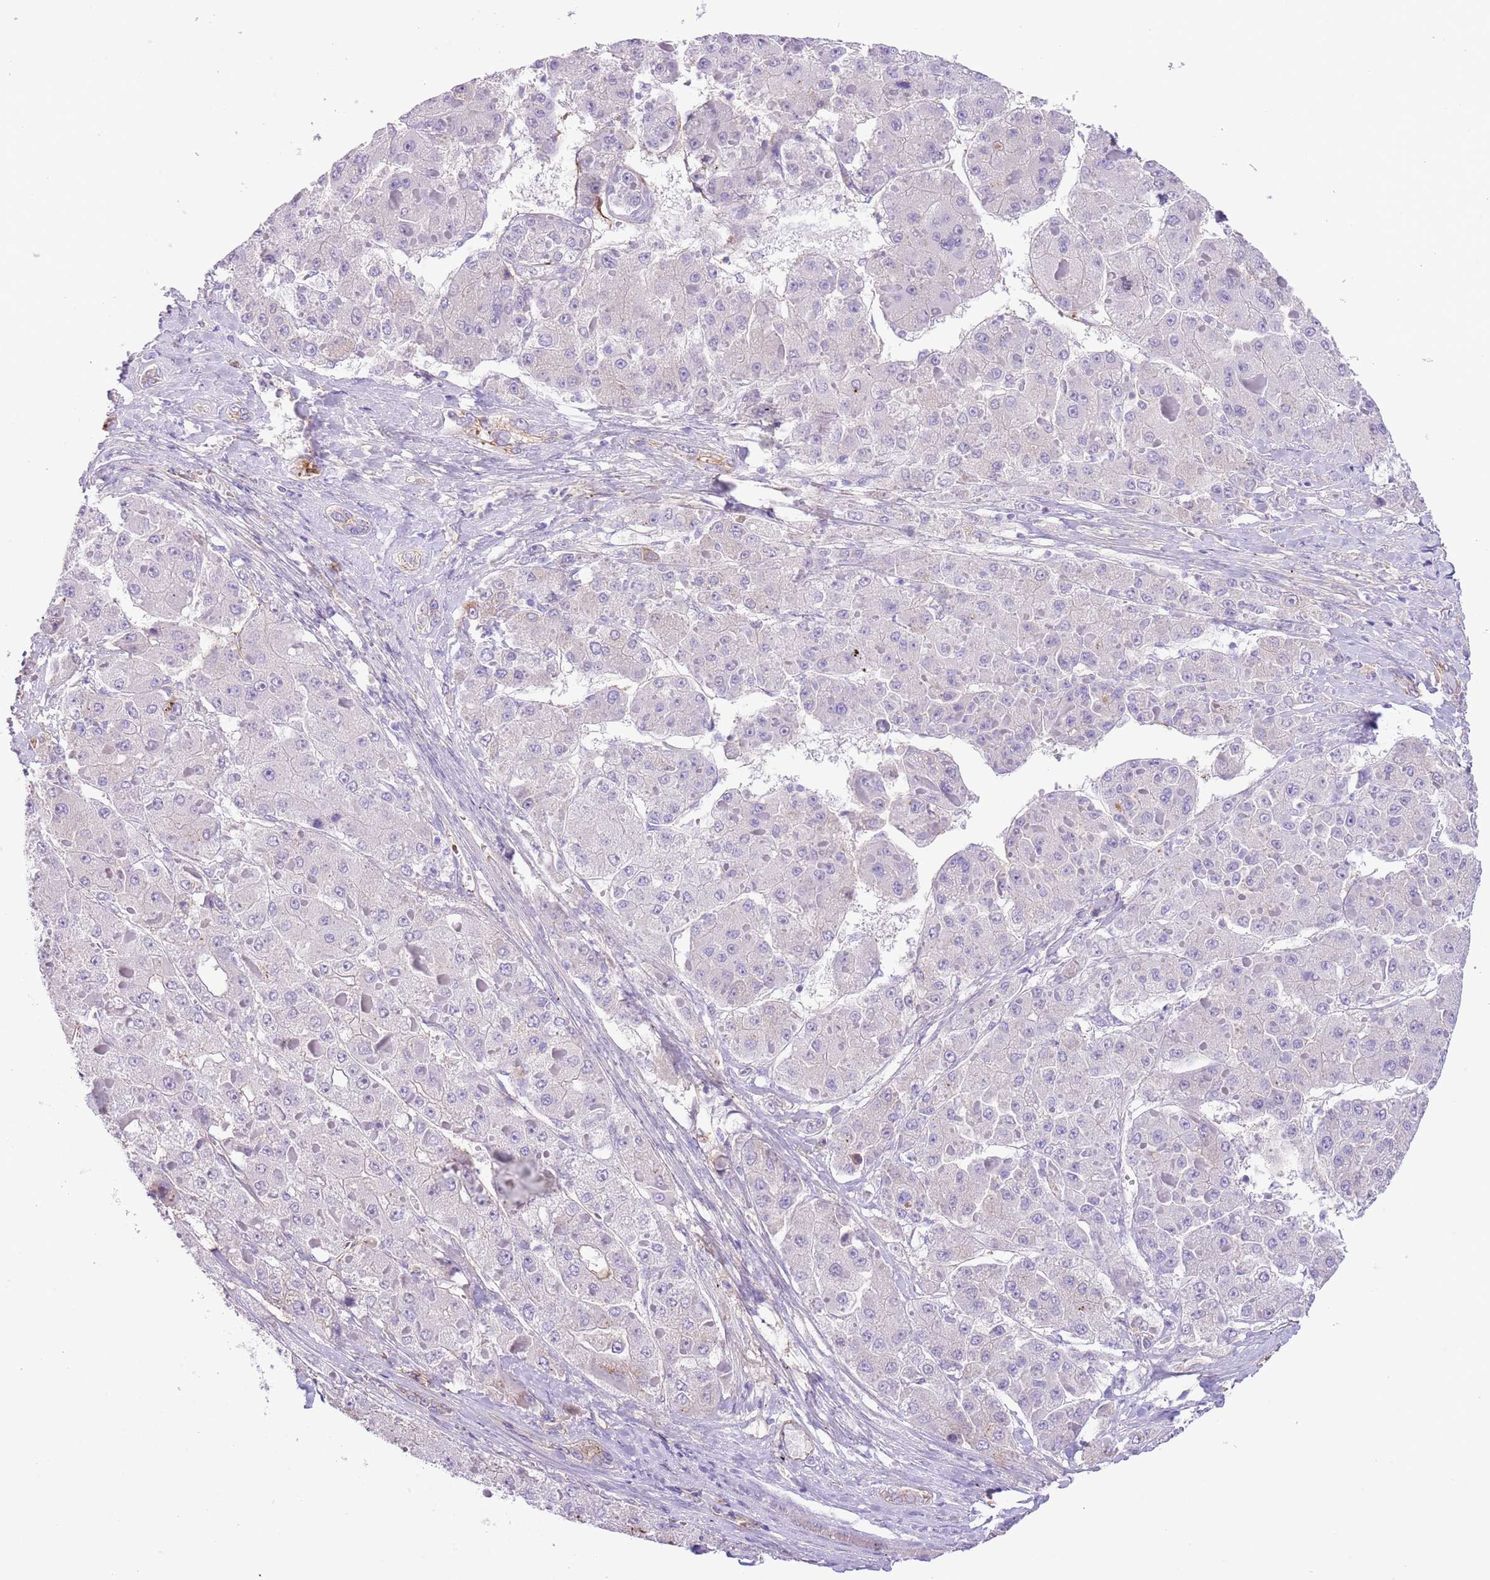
{"staining": {"intensity": "negative", "quantity": "none", "location": "none"}, "tissue": "liver cancer", "cell_type": "Tumor cells", "image_type": "cancer", "snomed": [{"axis": "morphology", "description": "Carcinoma, Hepatocellular, NOS"}, {"axis": "topography", "description": "Liver"}], "caption": "There is no significant staining in tumor cells of liver hepatocellular carcinoma.", "gene": "IGF1", "patient": {"sex": "female", "age": 73}}